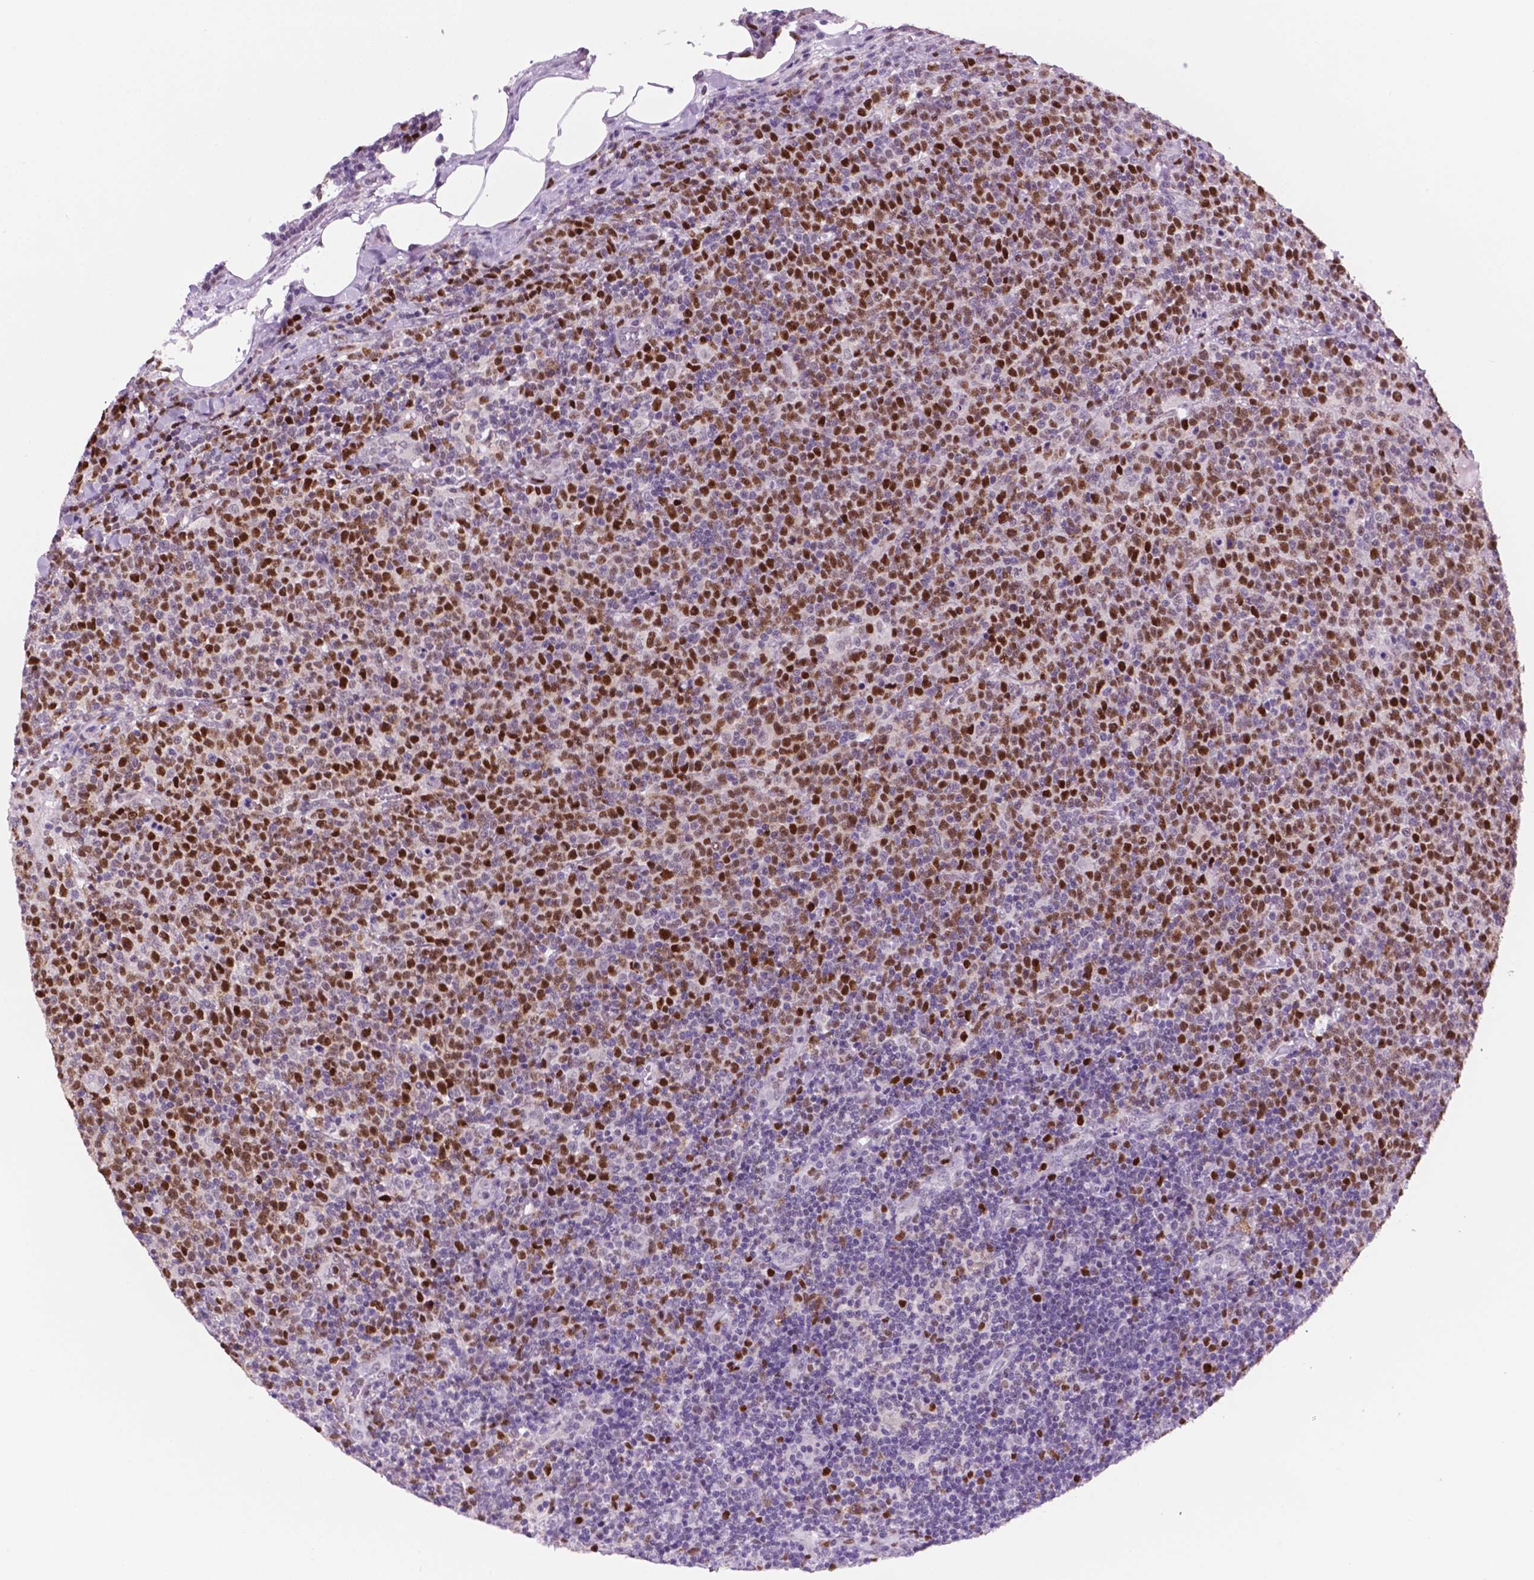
{"staining": {"intensity": "moderate", "quantity": "25%-75%", "location": "nuclear"}, "tissue": "lymphoma", "cell_type": "Tumor cells", "image_type": "cancer", "snomed": [{"axis": "morphology", "description": "Malignant lymphoma, non-Hodgkin's type, High grade"}, {"axis": "topography", "description": "Lymph node"}], "caption": "A brown stain labels moderate nuclear staining of a protein in high-grade malignant lymphoma, non-Hodgkin's type tumor cells.", "gene": "NCAPH2", "patient": {"sex": "male", "age": 61}}